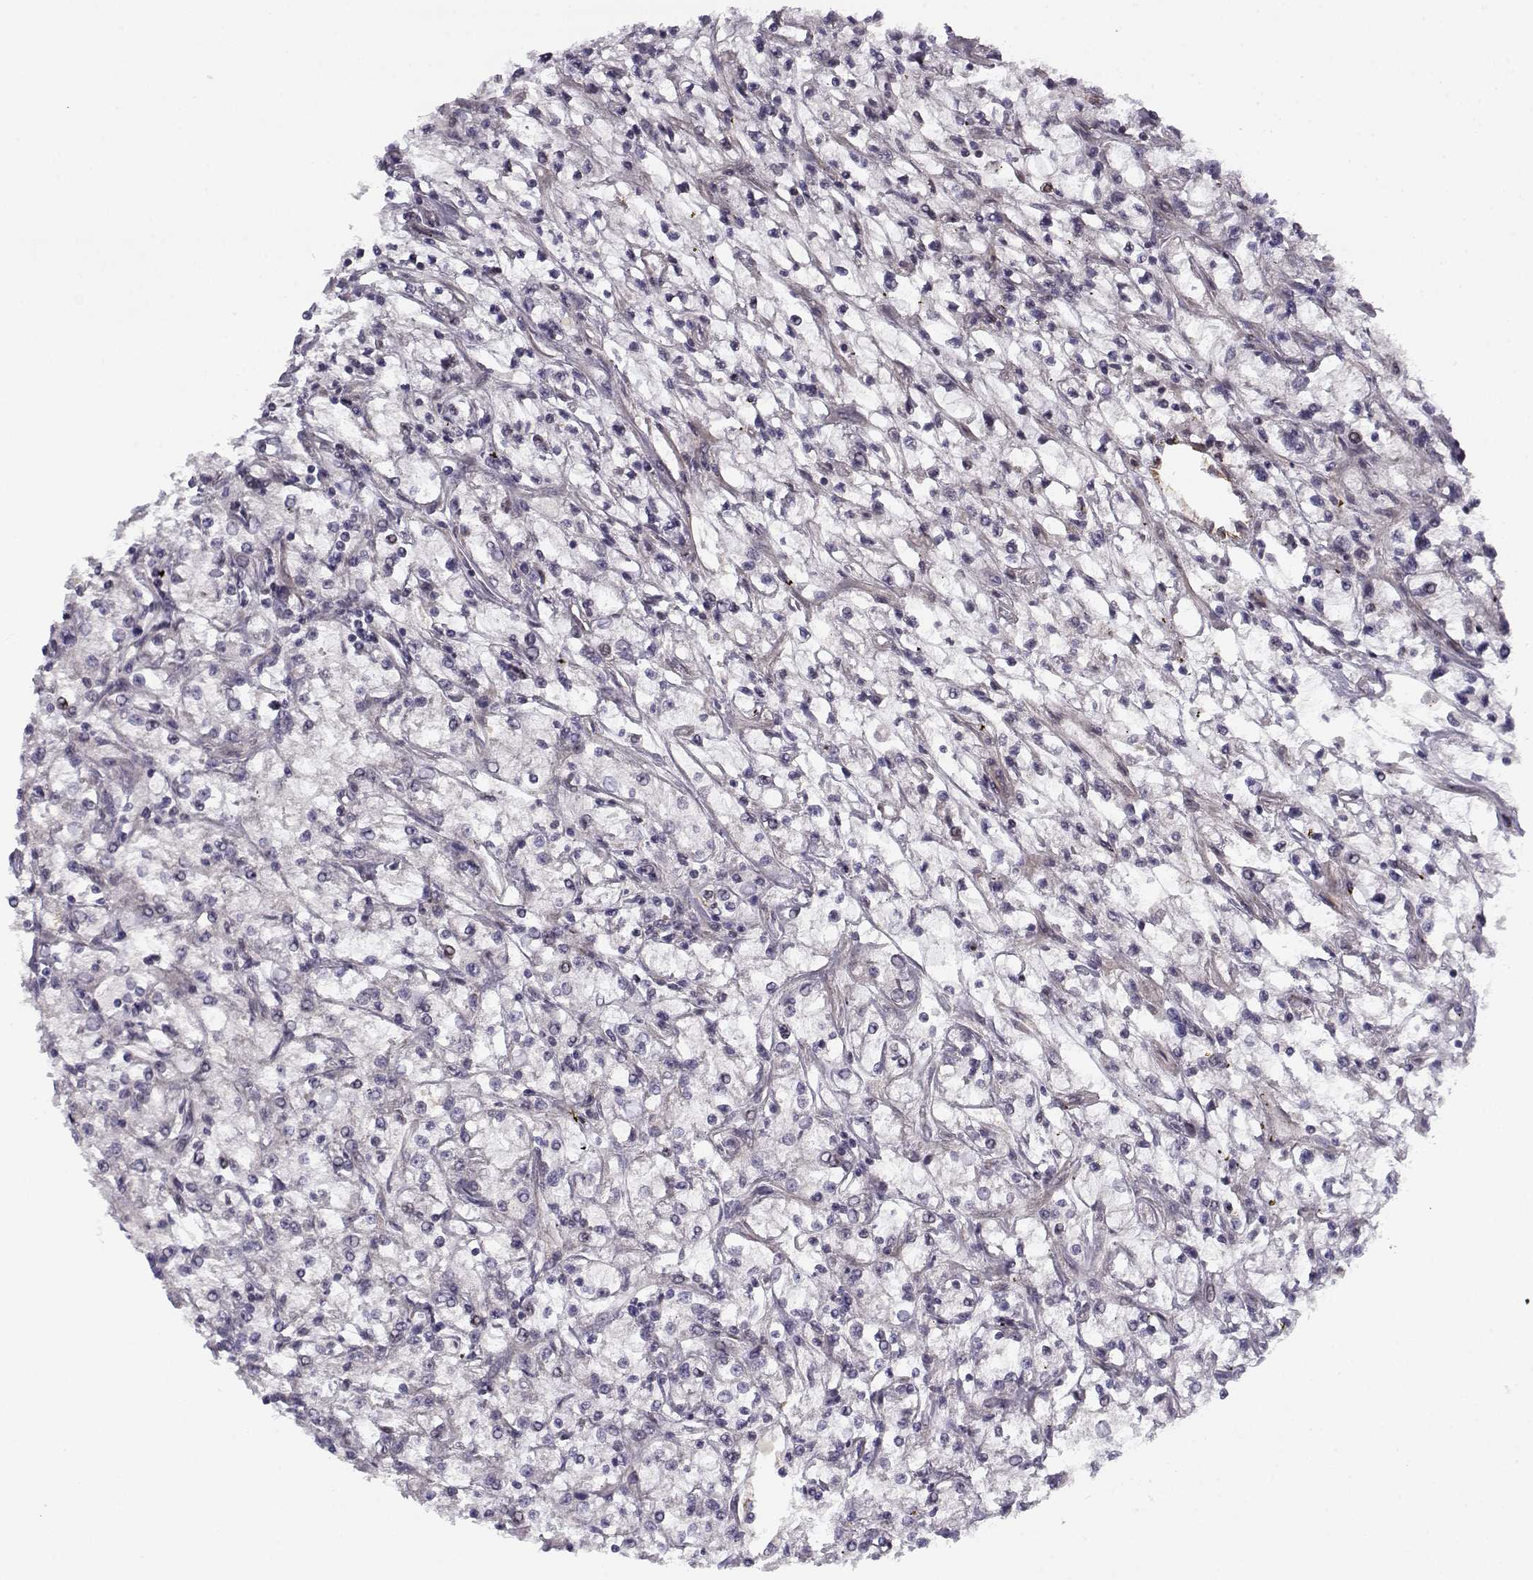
{"staining": {"intensity": "negative", "quantity": "none", "location": "none"}, "tissue": "renal cancer", "cell_type": "Tumor cells", "image_type": "cancer", "snomed": [{"axis": "morphology", "description": "Adenocarcinoma, NOS"}, {"axis": "topography", "description": "Kidney"}], "caption": "This is an IHC histopathology image of human renal adenocarcinoma. There is no positivity in tumor cells.", "gene": "DDX25", "patient": {"sex": "female", "age": 59}}